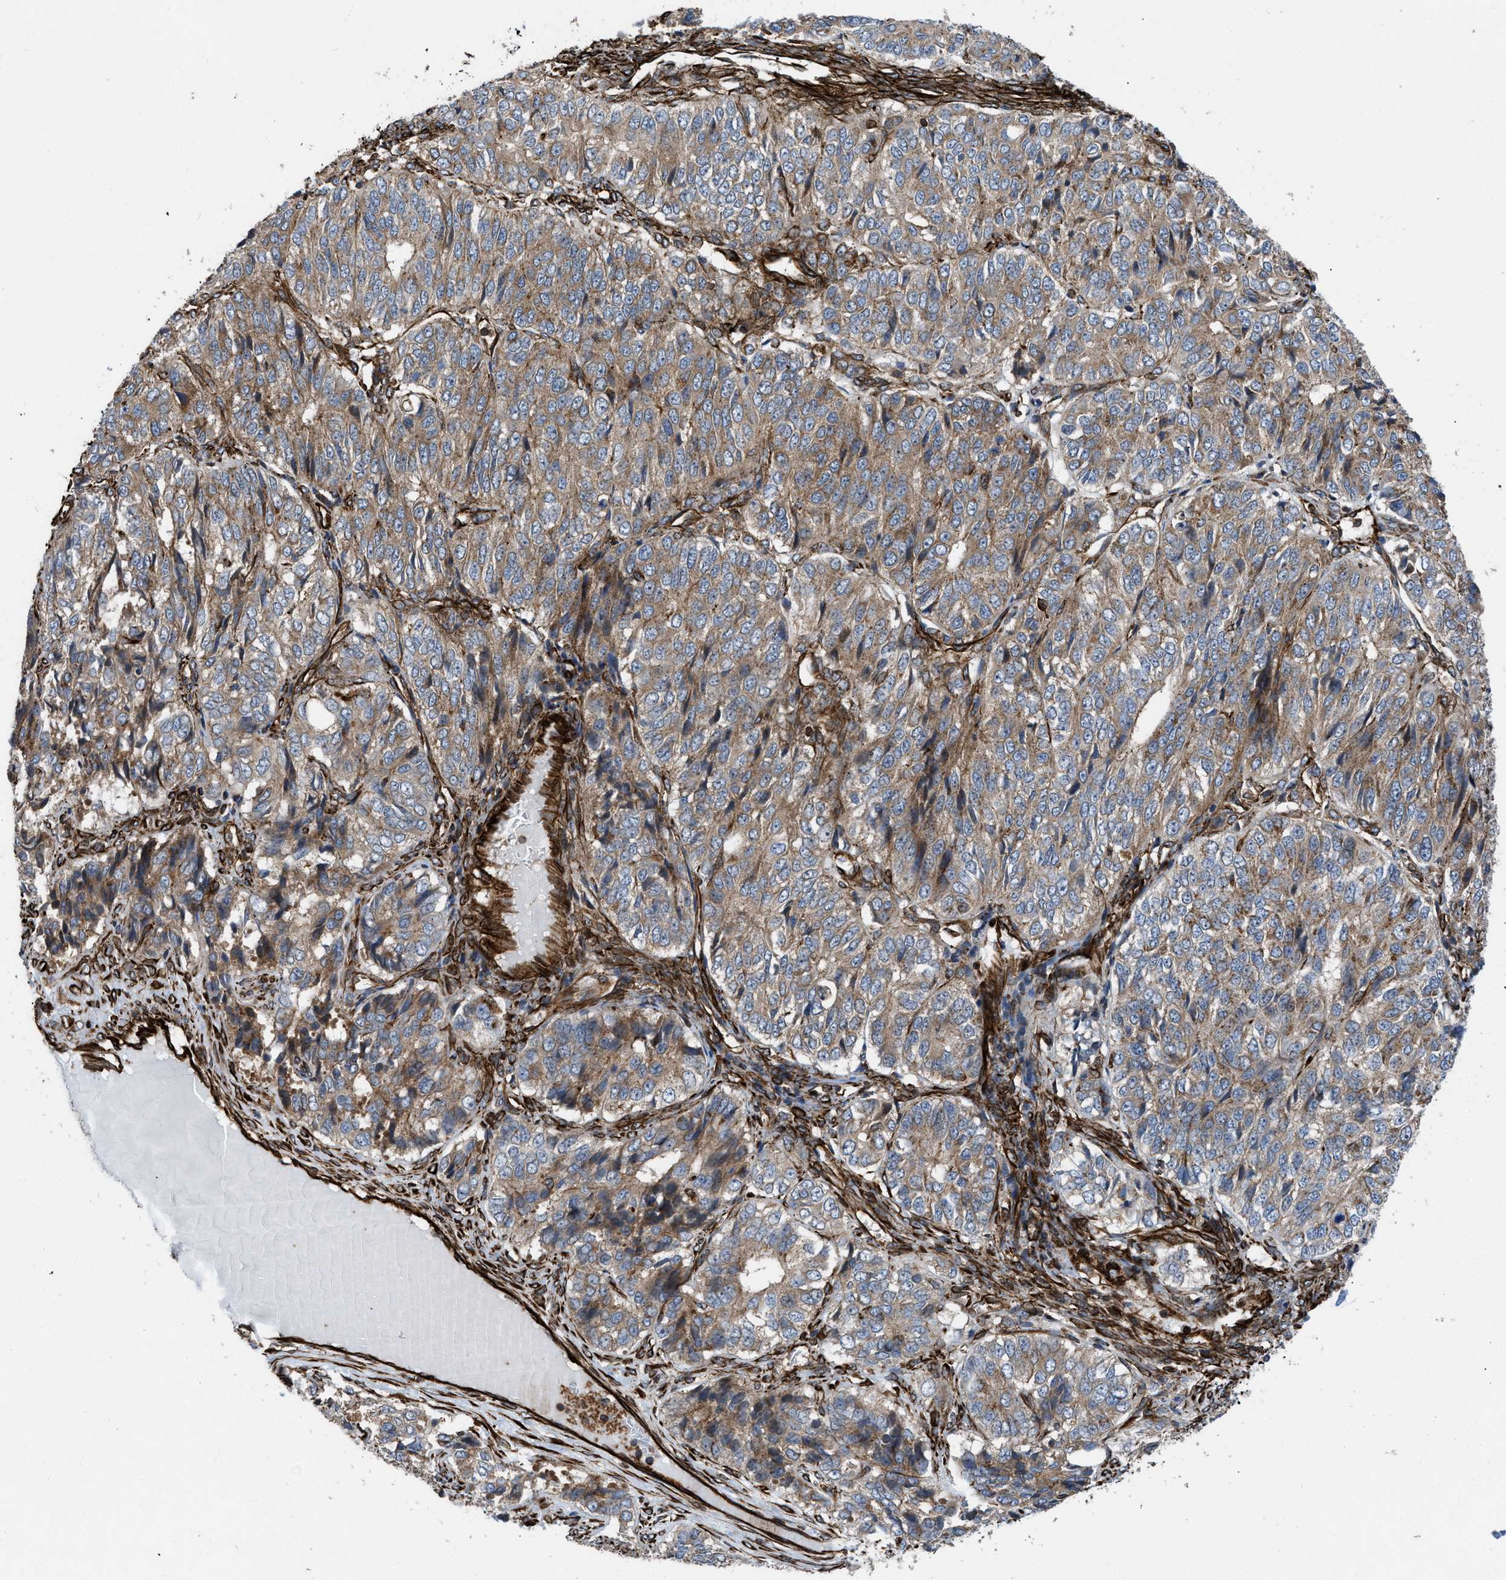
{"staining": {"intensity": "moderate", "quantity": ">75%", "location": "cytoplasmic/membranous"}, "tissue": "ovarian cancer", "cell_type": "Tumor cells", "image_type": "cancer", "snomed": [{"axis": "morphology", "description": "Carcinoma, endometroid"}, {"axis": "topography", "description": "Ovary"}], "caption": "Moderate cytoplasmic/membranous protein staining is identified in about >75% of tumor cells in ovarian endometroid carcinoma.", "gene": "PTPRE", "patient": {"sex": "female", "age": 51}}